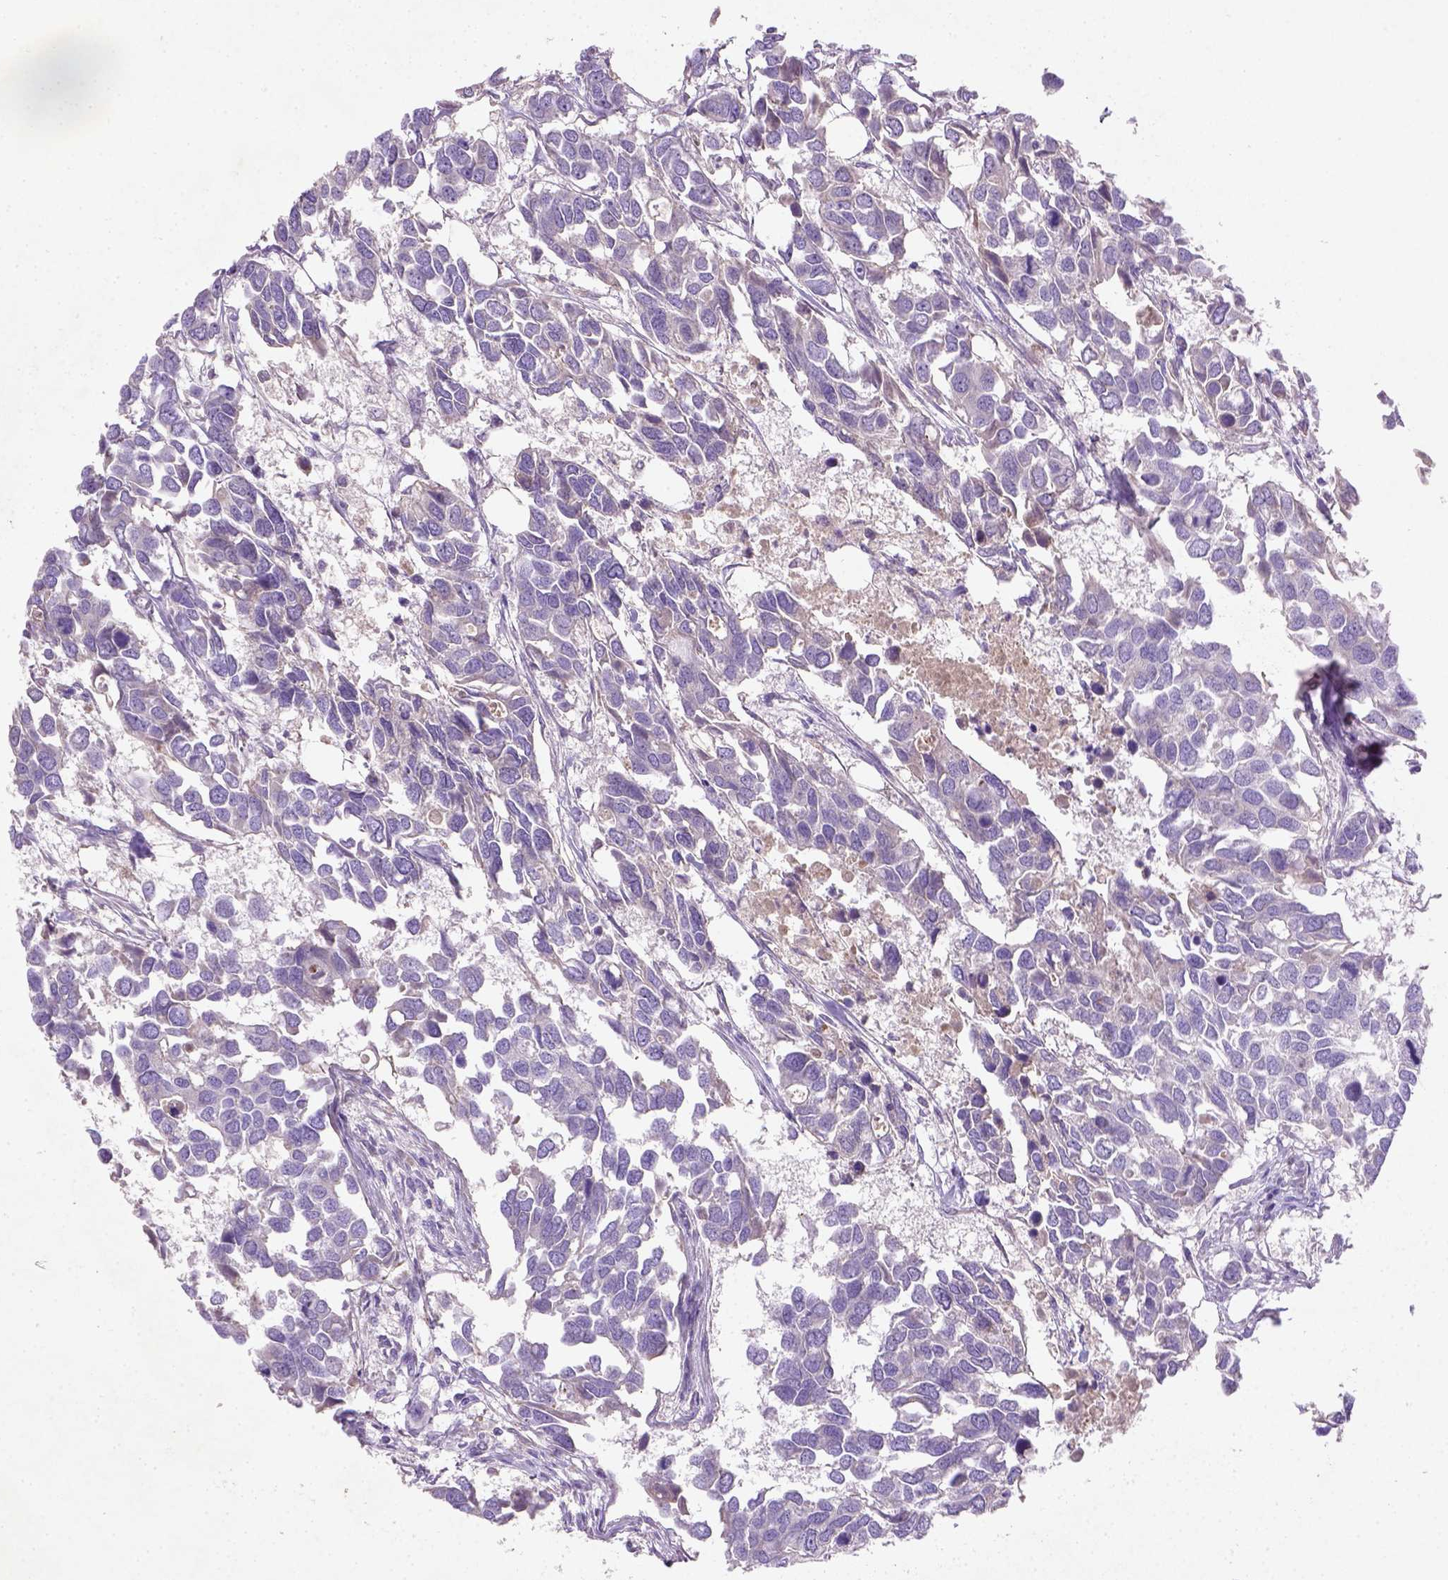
{"staining": {"intensity": "negative", "quantity": "none", "location": "none"}, "tissue": "breast cancer", "cell_type": "Tumor cells", "image_type": "cancer", "snomed": [{"axis": "morphology", "description": "Duct carcinoma"}, {"axis": "topography", "description": "Breast"}], "caption": "The image demonstrates no significant staining in tumor cells of breast invasive ductal carcinoma.", "gene": "NUDT2", "patient": {"sex": "female", "age": 83}}